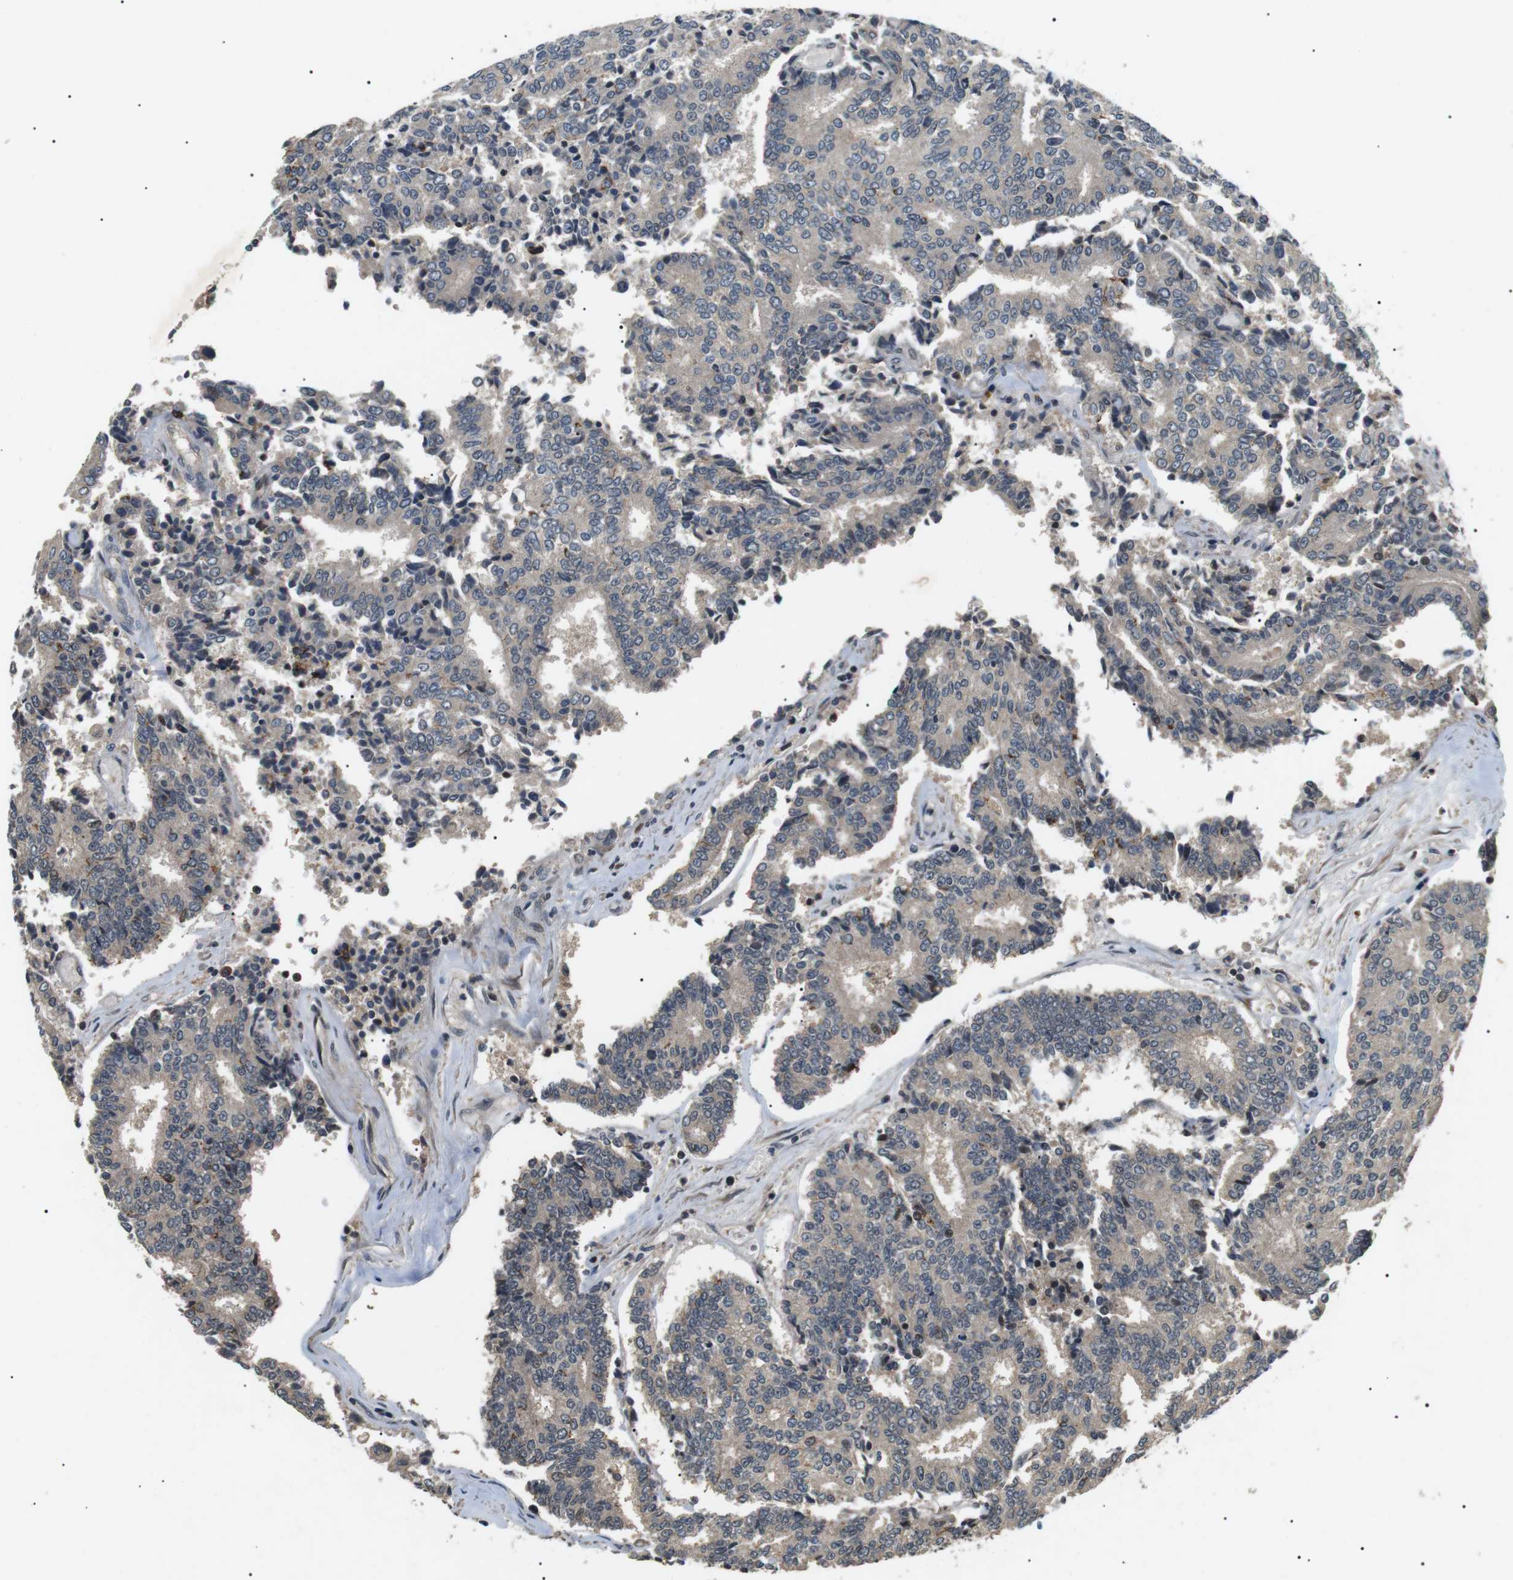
{"staining": {"intensity": "weak", "quantity": ">75%", "location": "cytoplasmic/membranous"}, "tissue": "prostate cancer", "cell_type": "Tumor cells", "image_type": "cancer", "snomed": [{"axis": "morphology", "description": "Normal tissue, NOS"}, {"axis": "morphology", "description": "Adenocarcinoma, High grade"}, {"axis": "topography", "description": "Prostate"}, {"axis": "topography", "description": "Seminal veicle"}], "caption": "The immunohistochemical stain labels weak cytoplasmic/membranous positivity in tumor cells of prostate high-grade adenocarcinoma tissue.", "gene": "HSPA13", "patient": {"sex": "male", "age": 55}}